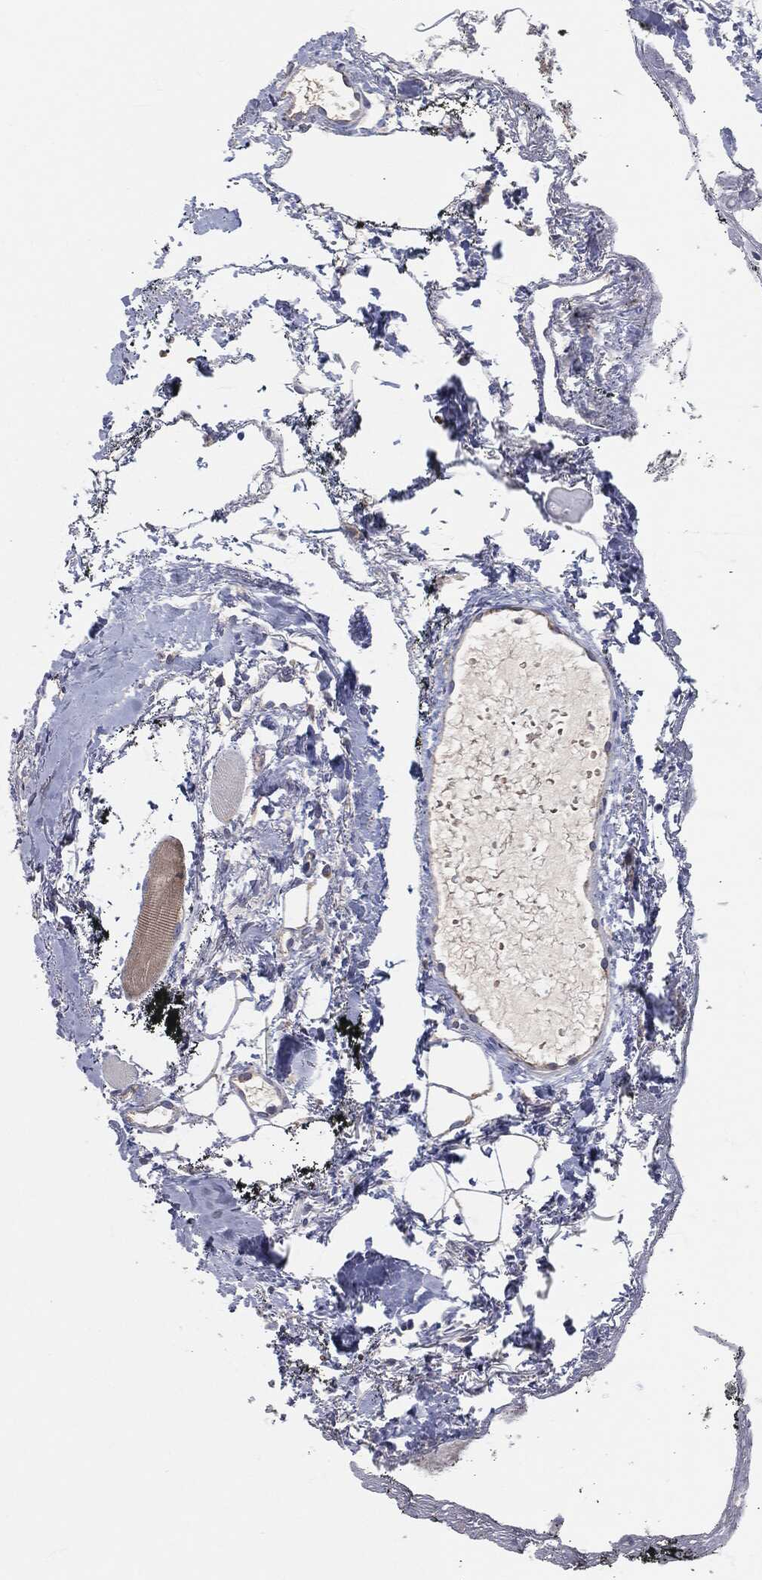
{"staining": {"intensity": "moderate", "quantity": "<25%", "location": "cytoplasmic/membranous"}, "tissue": "oral mucosa", "cell_type": "Squamous epithelial cells", "image_type": "normal", "snomed": [{"axis": "morphology", "description": "Normal tissue, NOS"}, {"axis": "morphology", "description": "Squamous cell carcinoma, NOS"}, {"axis": "topography", "description": "Oral tissue"}, {"axis": "topography", "description": "Tounge, NOS"}, {"axis": "topography", "description": "Head-Neck"}], "caption": "Normal oral mucosa was stained to show a protein in brown. There is low levels of moderate cytoplasmic/membranous positivity in about <25% of squamous epithelial cells. The staining was performed using DAB, with brown indicating positive protein expression. Nuclei are stained blue with hematoxylin.", "gene": "SIGLEC9", "patient": {"sex": "female", "age": 80}}